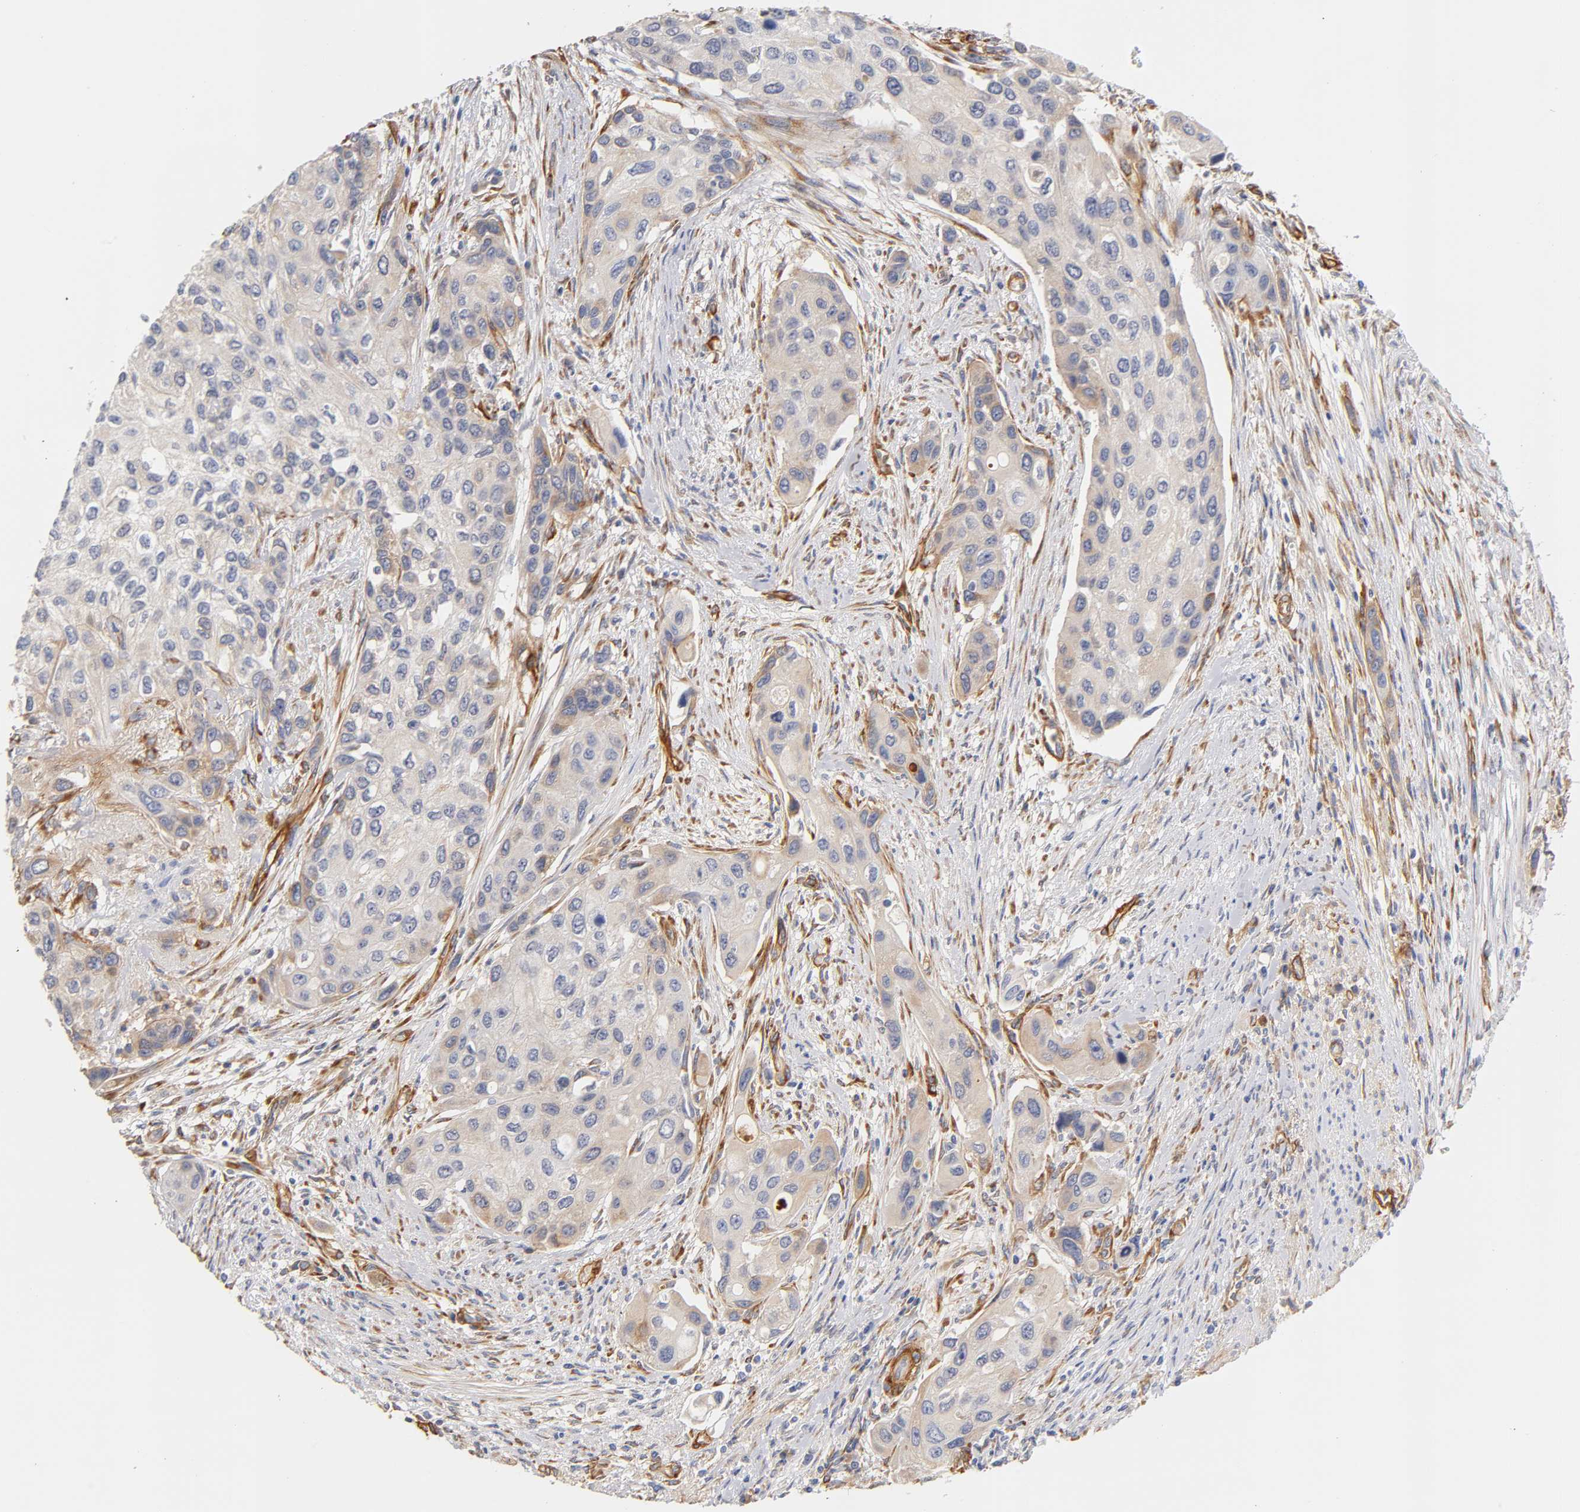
{"staining": {"intensity": "weak", "quantity": "<25%", "location": "cytoplasmic/membranous"}, "tissue": "urothelial cancer", "cell_type": "Tumor cells", "image_type": "cancer", "snomed": [{"axis": "morphology", "description": "Urothelial carcinoma, High grade"}, {"axis": "topography", "description": "Urinary bladder"}], "caption": "This image is of urothelial carcinoma (high-grade) stained with immunohistochemistry to label a protein in brown with the nuclei are counter-stained blue. There is no staining in tumor cells.", "gene": "LAMB1", "patient": {"sex": "female", "age": 56}}